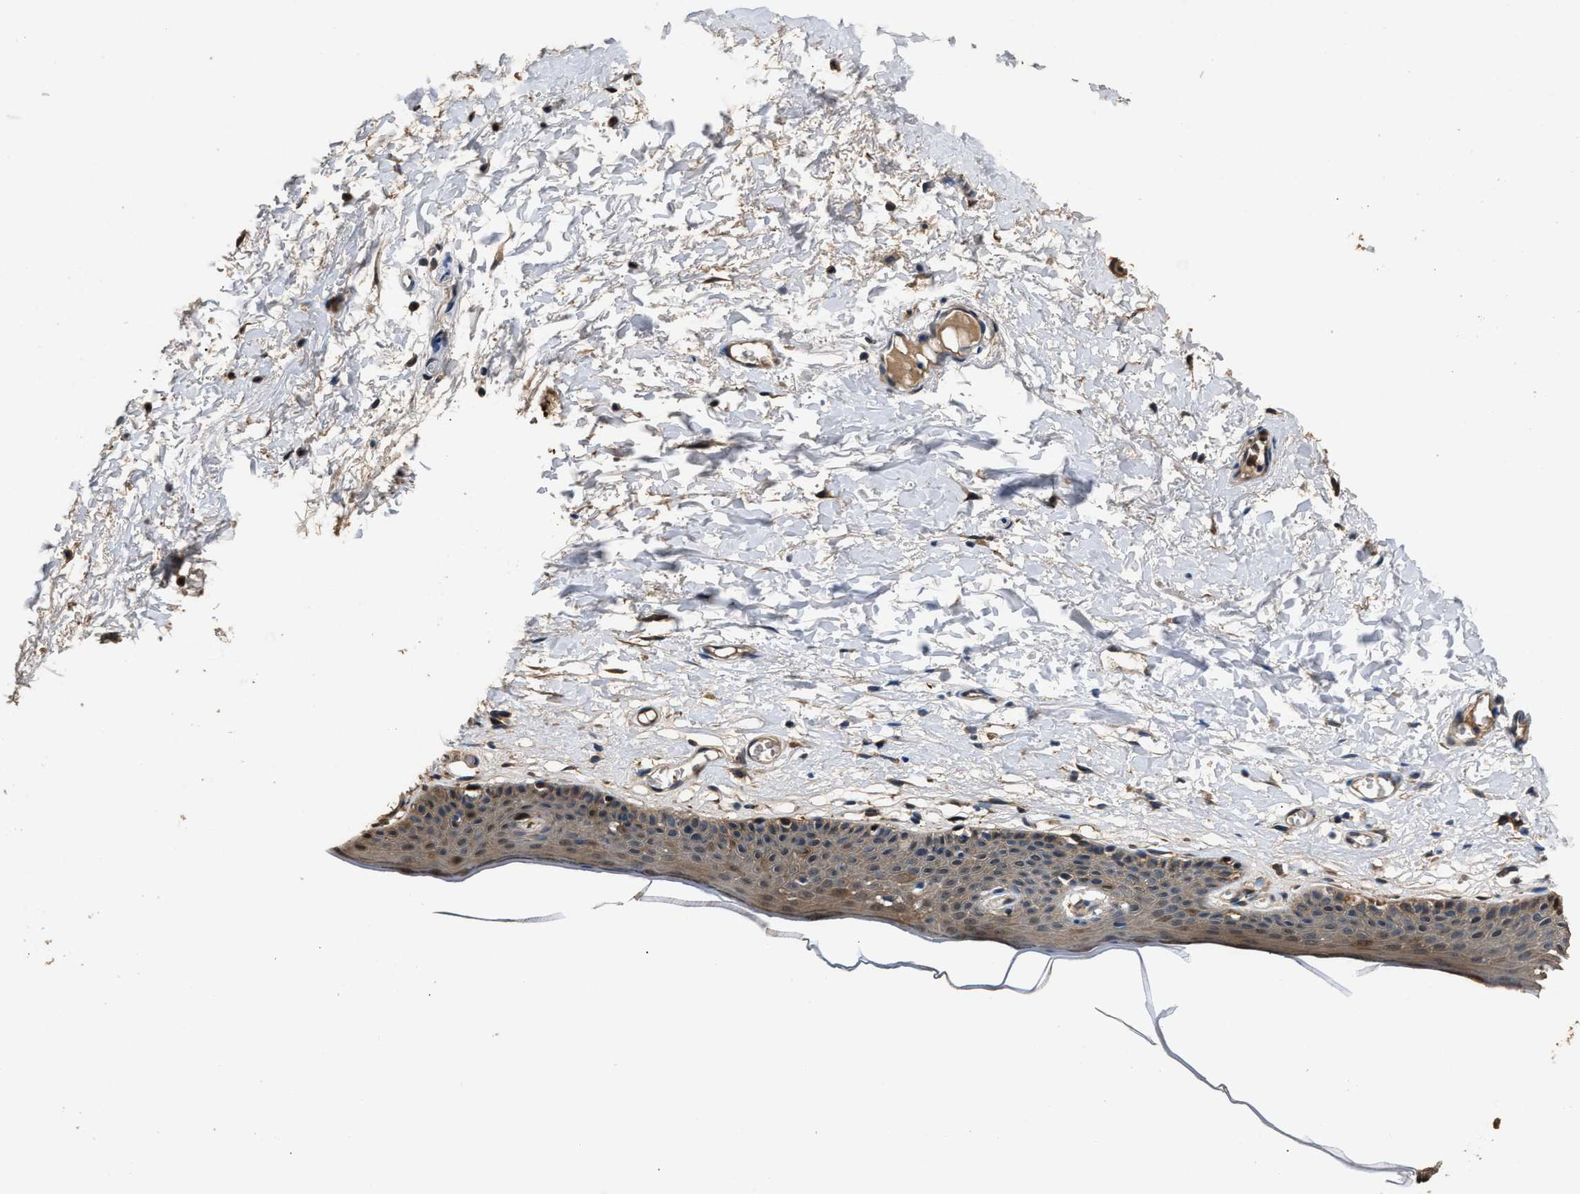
{"staining": {"intensity": "moderate", "quantity": ">75%", "location": "cytoplasmic/membranous"}, "tissue": "skin", "cell_type": "Epidermal cells", "image_type": "normal", "snomed": [{"axis": "morphology", "description": "Normal tissue, NOS"}, {"axis": "topography", "description": "Vulva"}], "caption": "Immunohistochemical staining of normal skin shows moderate cytoplasmic/membranous protein positivity in approximately >75% of epidermal cells.", "gene": "GSTP1", "patient": {"sex": "female", "age": 54}}